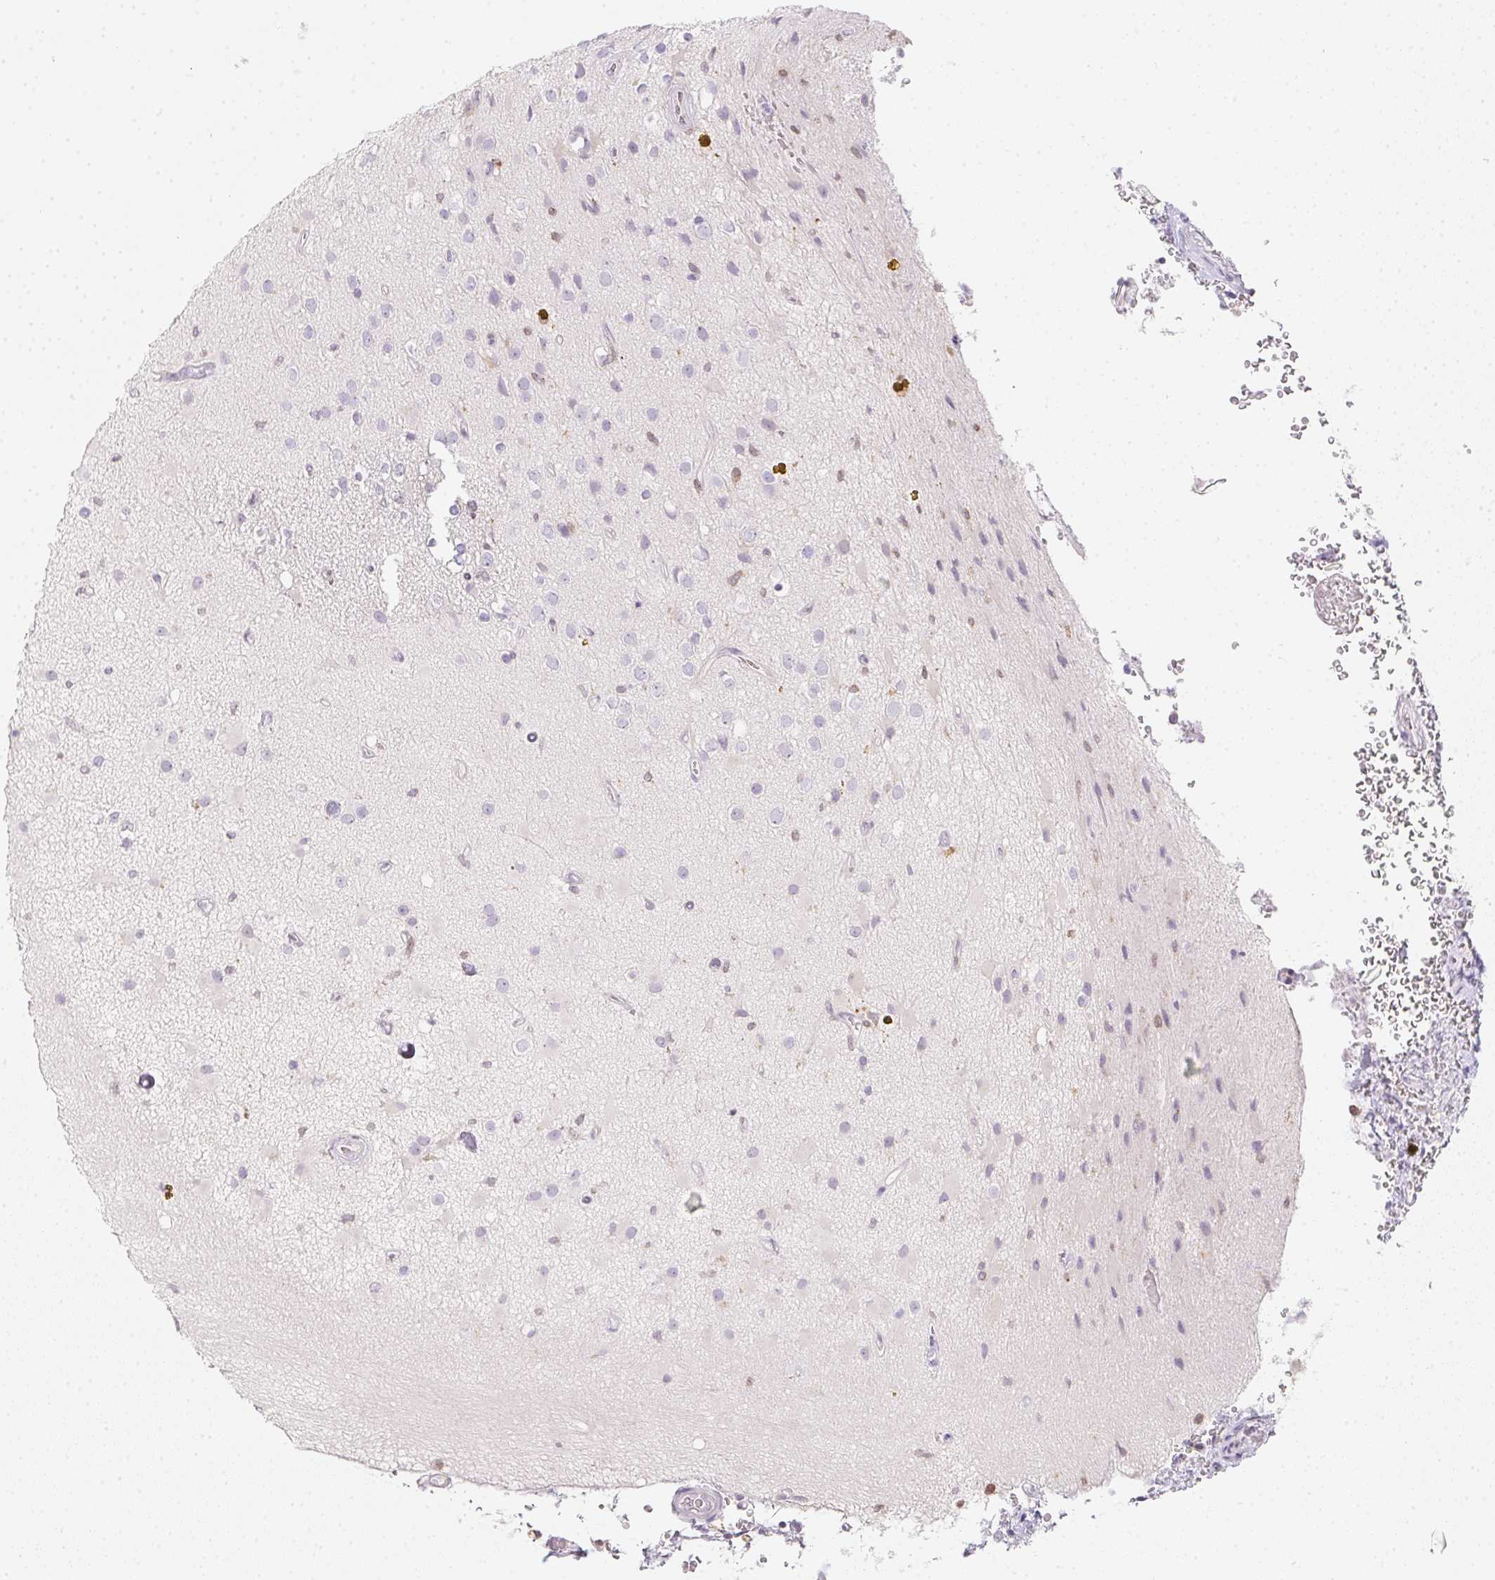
{"staining": {"intensity": "weak", "quantity": "<25%", "location": "cytoplasmic/membranous"}, "tissue": "glioma", "cell_type": "Tumor cells", "image_type": "cancer", "snomed": [{"axis": "morphology", "description": "Glioma, malignant, High grade"}, {"axis": "topography", "description": "Brain"}], "caption": "Immunohistochemistry (IHC) image of glioma stained for a protein (brown), which demonstrates no positivity in tumor cells.", "gene": "SOAT1", "patient": {"sex": "male", "age": 39}}